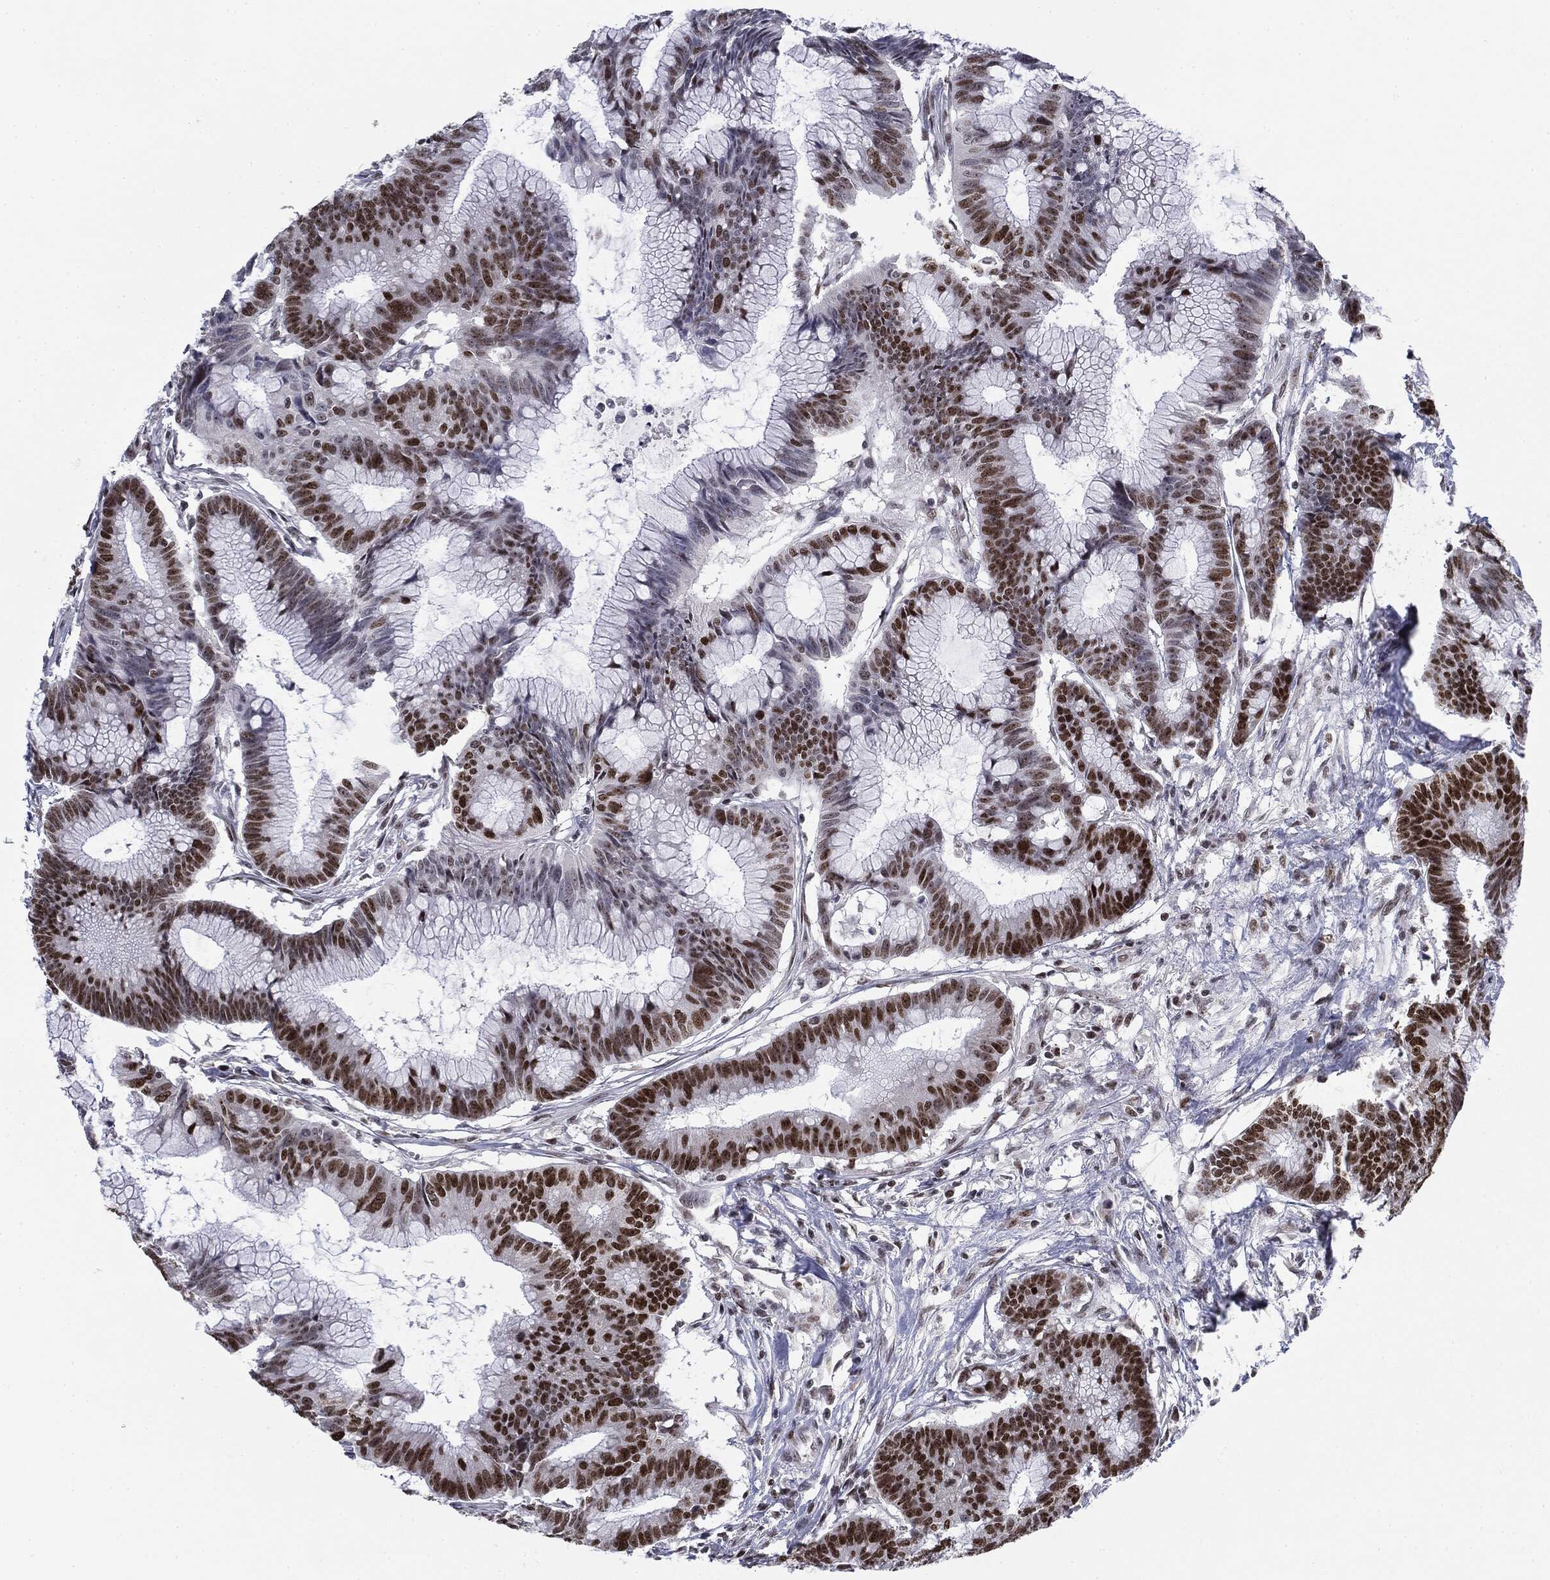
{"staining": {"intensity": "strong", "quantity": ">75%", "location": "nuclear"}, "tissue": "colorectal cancer", "cell_type": "Tumor cells", "image_type": "cancer", "snomed": [{"axis": "morphology", "description": "Adenocarcinoma, NOS"}, {"axis": "topography", "description": "Colon"}], "caption": "Protein expression analysis of colorectal cancer displays strong nuclear positivity in approximately >75% of tumor cells.", "gene": "MDC1", "patient": {"sex": "female", "age": 78}}